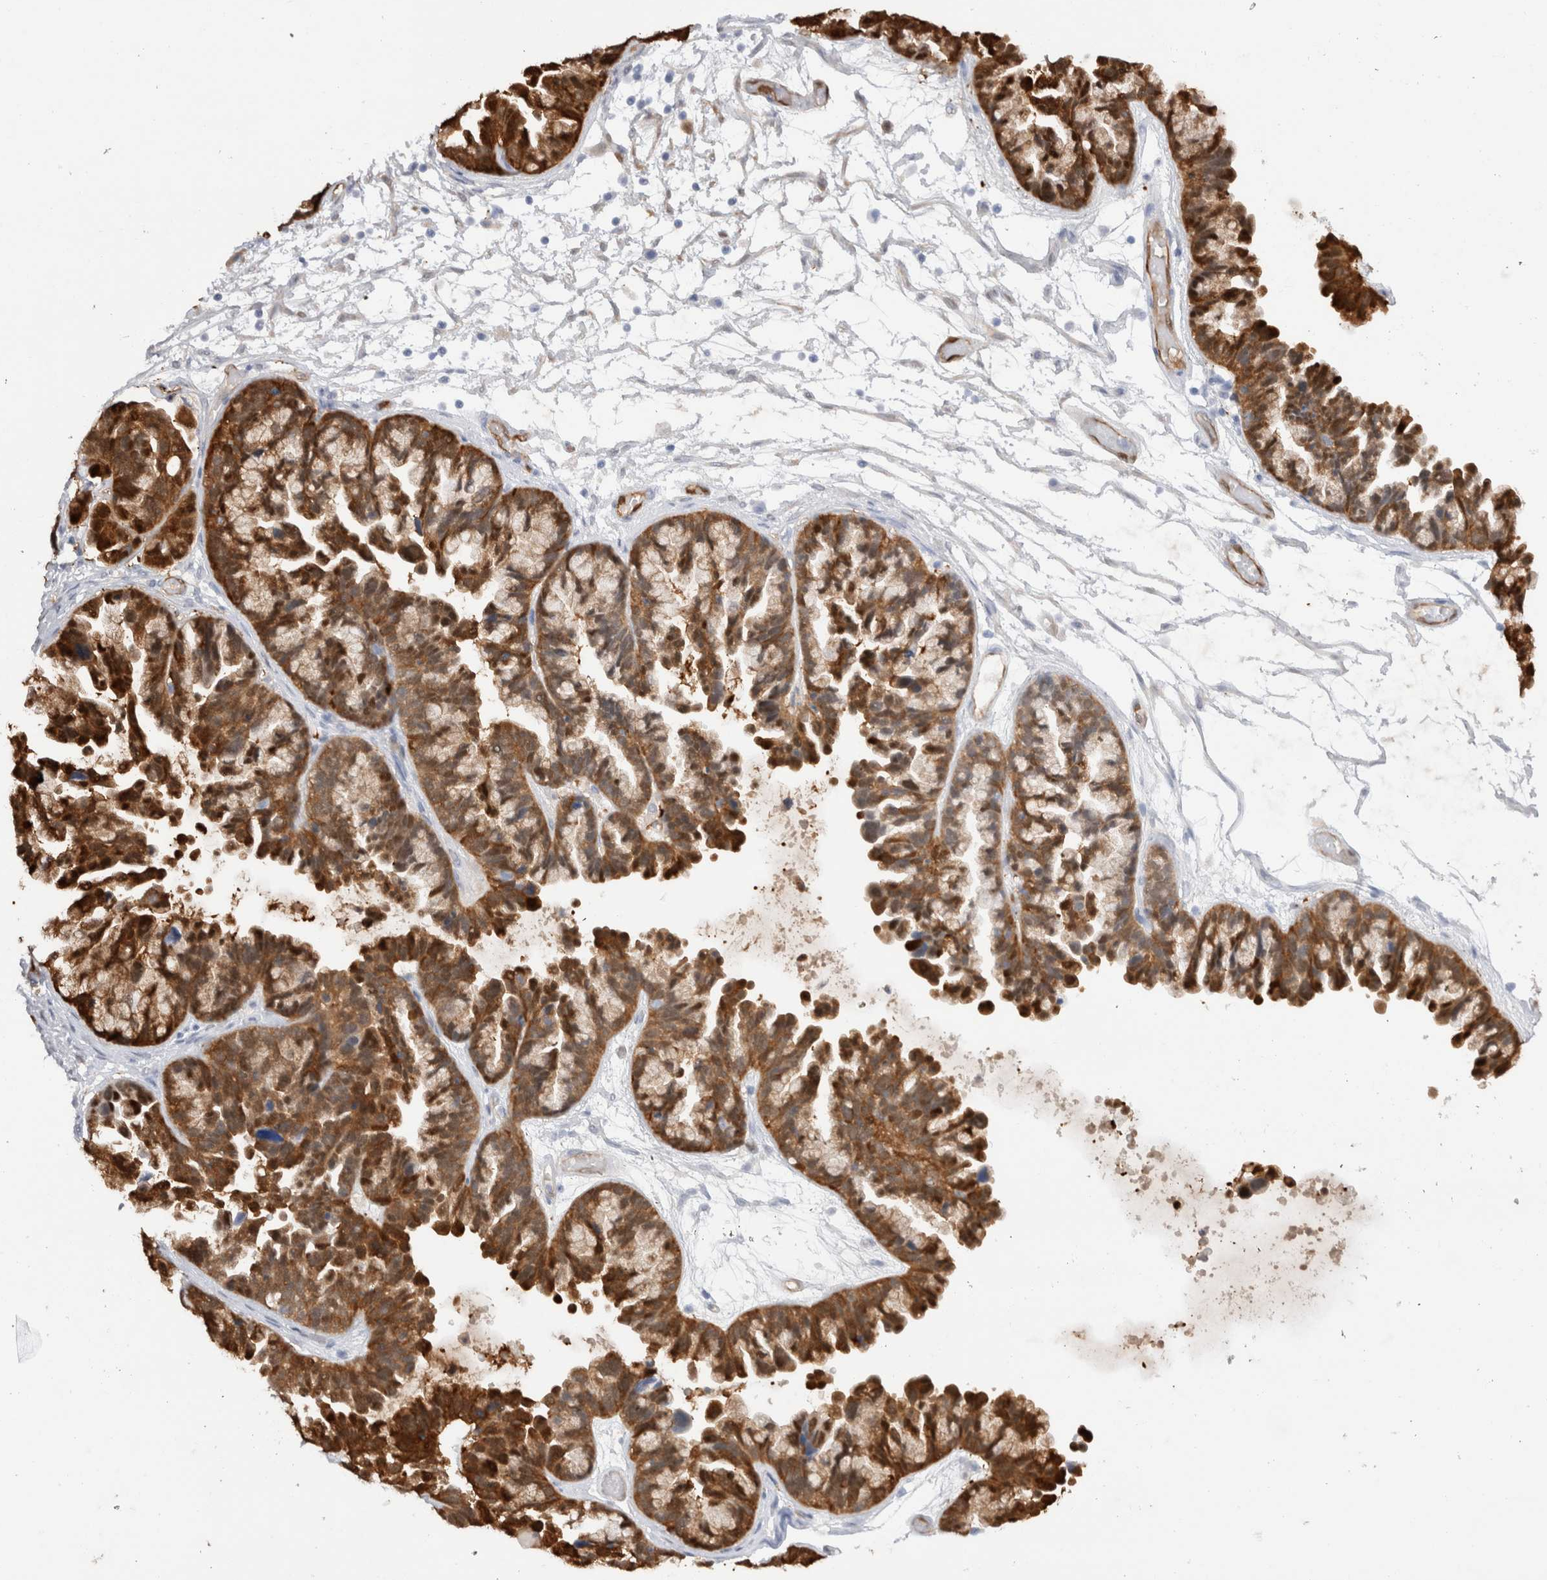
{"staining": {"intensity": "moderate", "quantity": ">75%", "location": "cytoplasmic/membranous"}, "tissue": "ovarian cancer", "cell_type": "Tumor cells", "image_type": "cancer", "snomed": [{"axis": "morphology", "description": "Cystadenocarcinoma, serous, NOS"}, {"axis": "topography", "description": "Ovary"}], "caption": "A micrograph of ovarian cancer (serous cystadenocarcinoma) stained for a protein exhibits moderate cytoplasmic/membranous brown staining in tumor cells.", "gene": "NAPEPLD", "patient": {"sex": "female", "age": 56}}